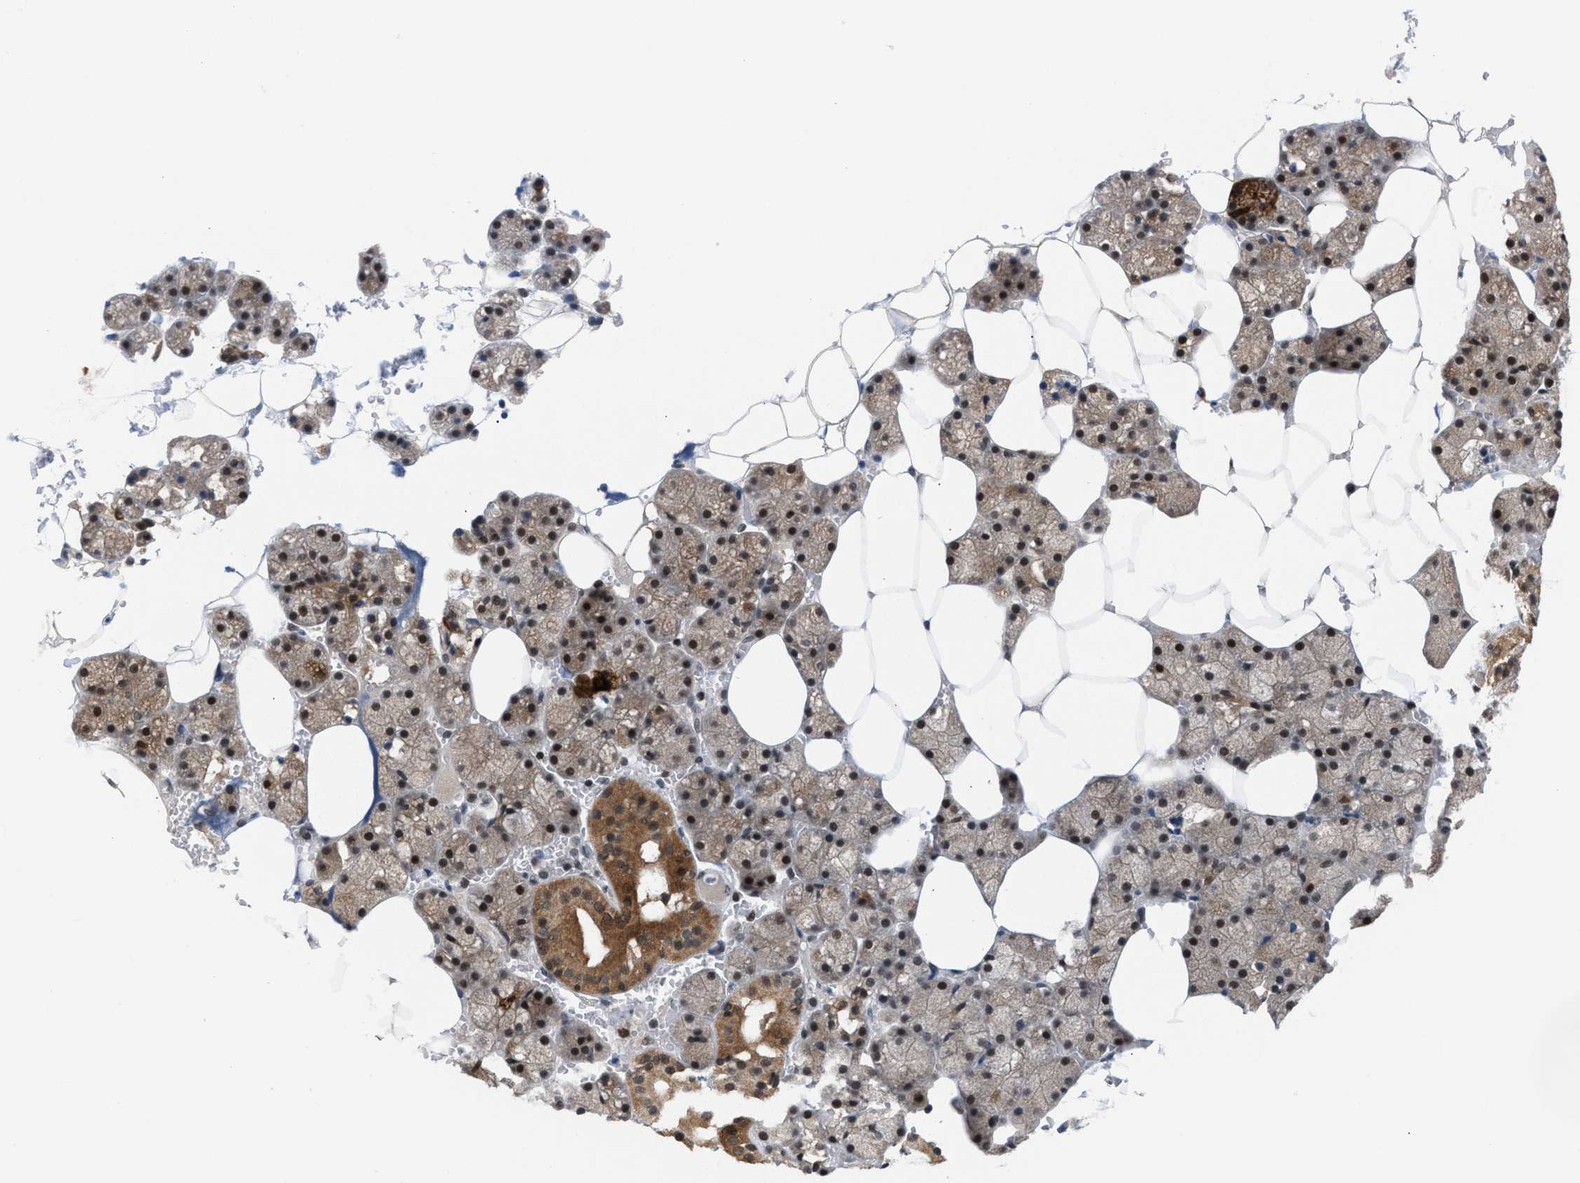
{"staining": {"intensity": "moderate", "quantity": ">75%", "location": "cytoplasmic/membranous,nuclear"}, "tissue": "salivary gland", "cell_type": "Glandular cells", "image_type": "normal", "snomed": [{"axis": "morphology", "description": "Normal tissue, NOS"}, {"axis": "topography", "description": "Salivary gland"}], "caption": "Immunohistochemical staining of benign salivary gland exhibits moderate cytoplasmic/membranous,nuclear protein expression in approximately >75% of glandular cells. (DAB = brown stain, brightfield microscopy at high magnification).", "gene": "C9orf78", "patient": {"sex": "male", "age": 62}}